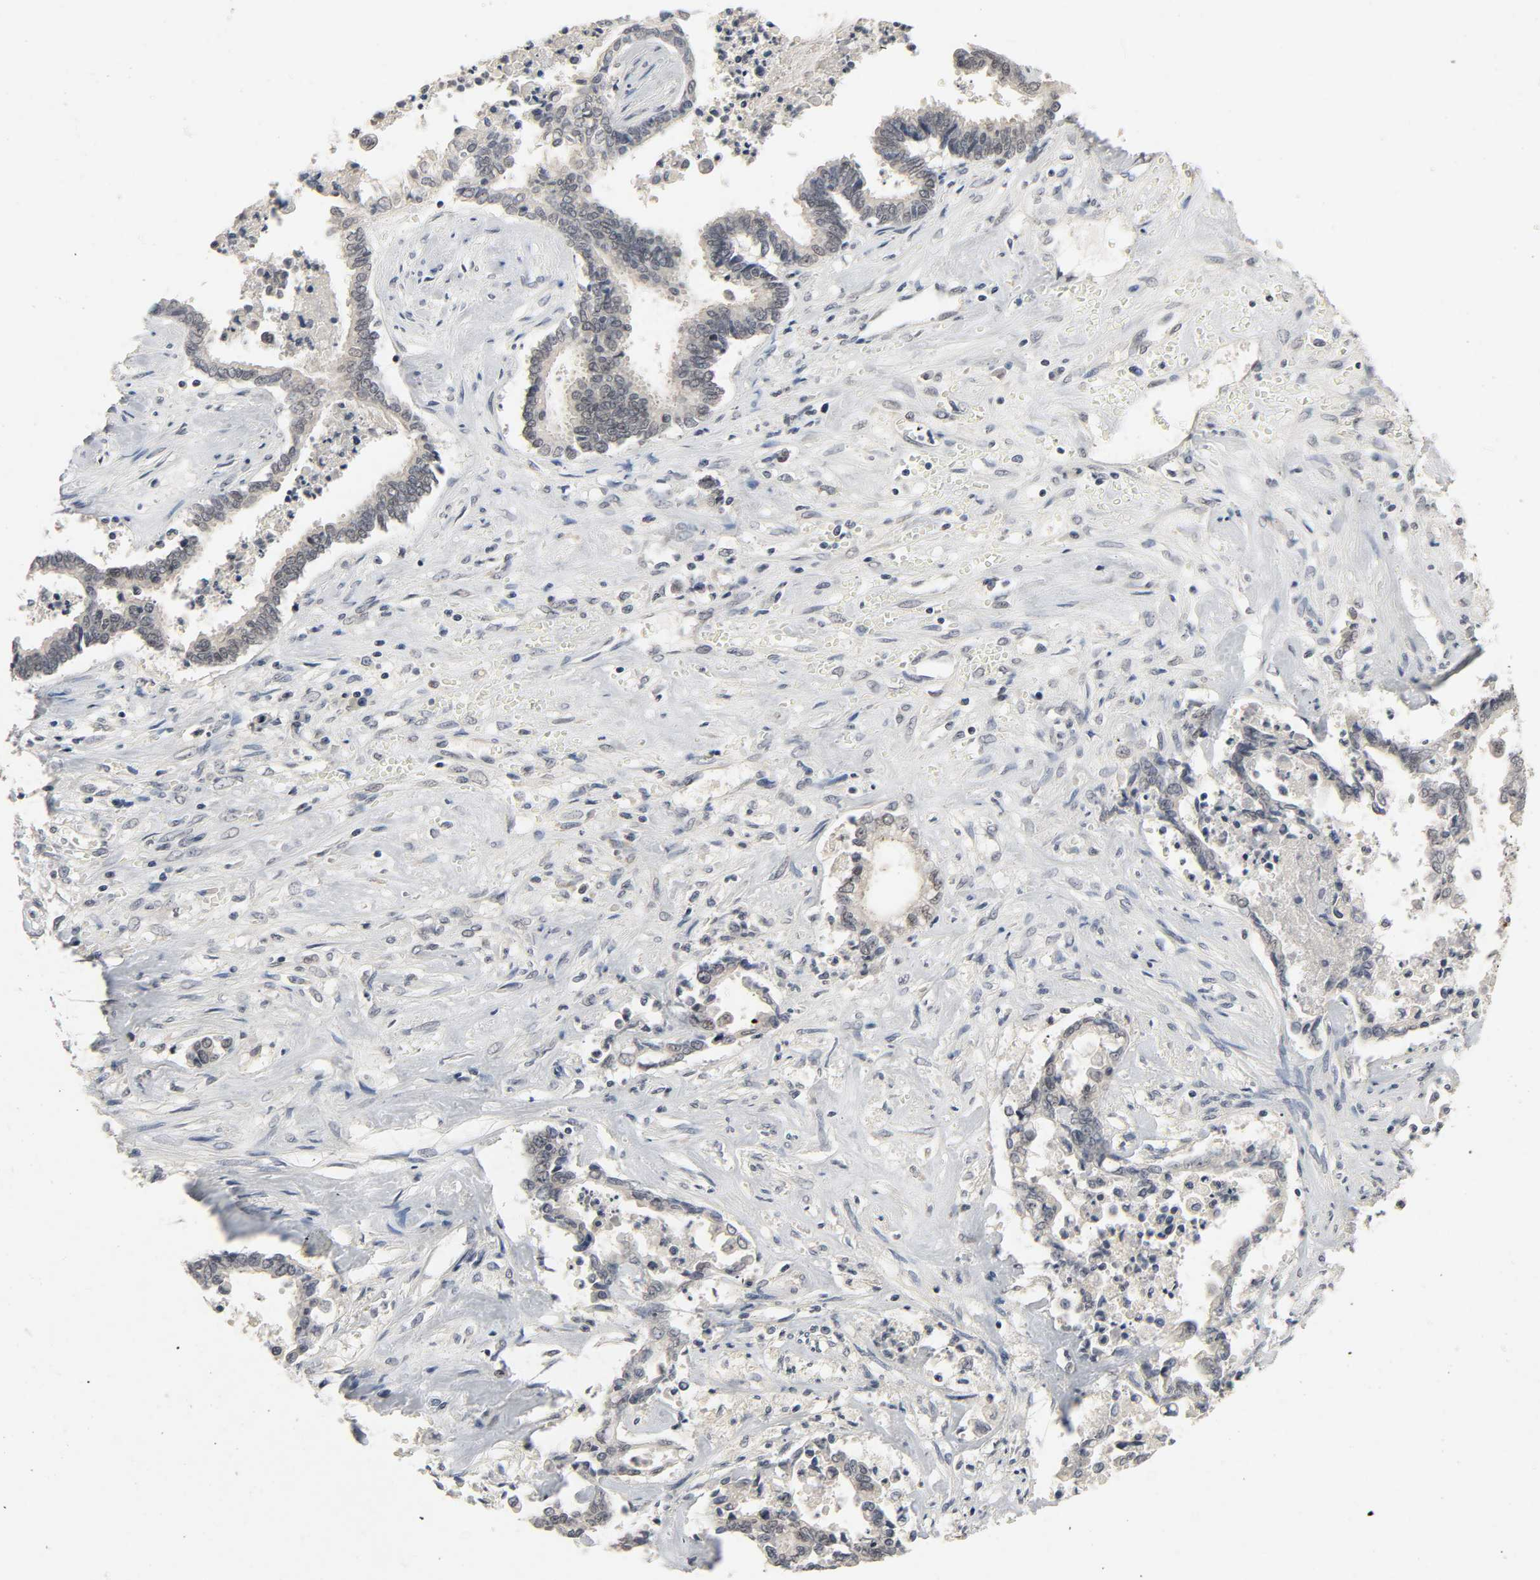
{"staining": {"intensity": "weak", "quantity": "<25%", "location": "nuclear"}, "tissue": "liver cancer", "cell_type": "Tumor cells", "image_type": "cancer", "snomed": [{"axis": "morphology", "description": "Cholangiocarcinoma"}, {"axis": "topography", "description": "Liver"}], "caption": "This is a histopathology image of IHC staining of cholangiocarcinoma (liver), which shows no expression in tumor cells.", "gene": "MAPKAPK5", "patient": {"sex": "male", "age": 57}}